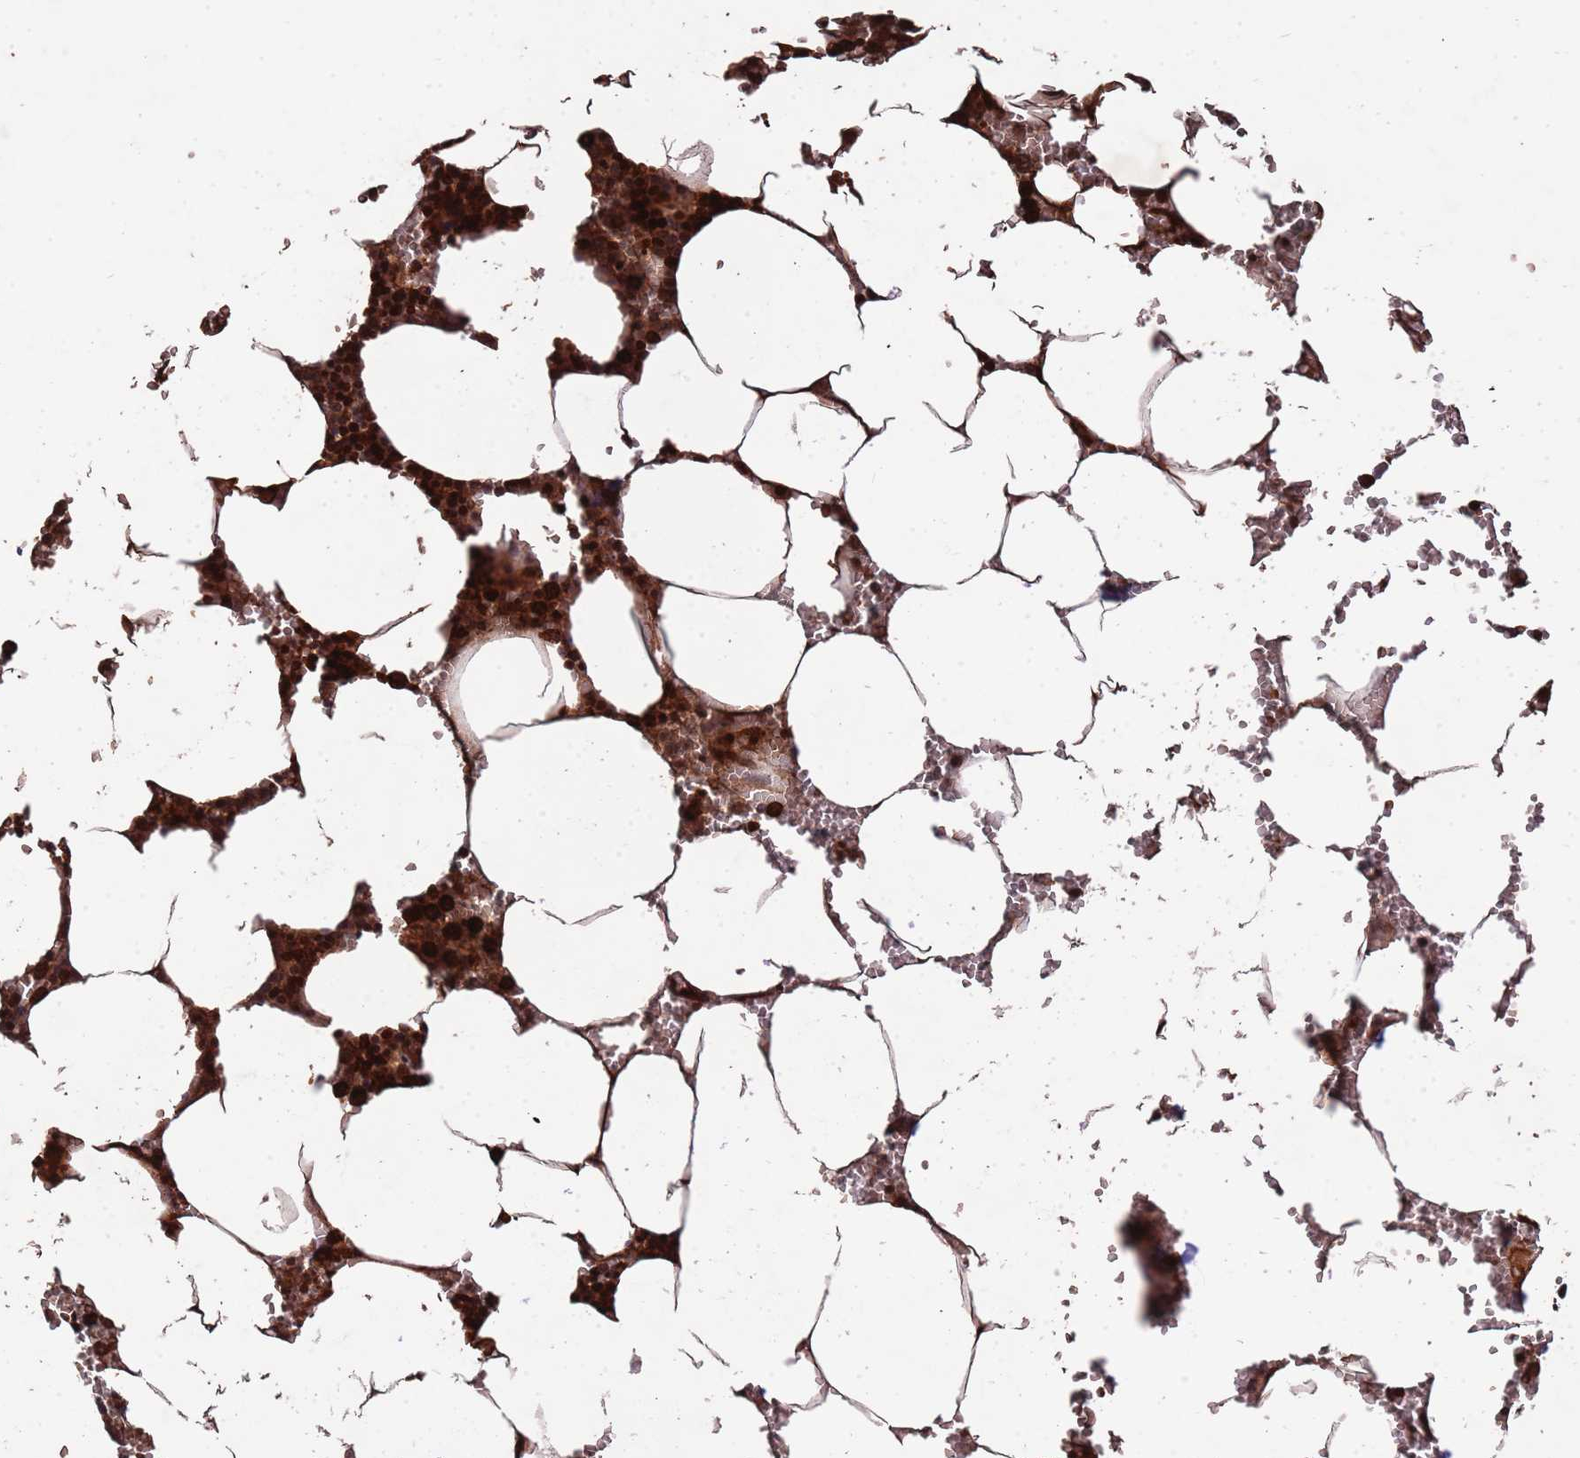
{"staining": {"intensity": "strong", "quantity": ">75%", "location": "cytoplasmic/membranous,nuclear"}, "tissue": "bone marrow", "cell_type": "Hematopoietic cells", "image_type": "normal", "snomed": [{"axis": "morphology", "description": "Normal tissue, NOS"}, {"axis": "topography", "description": "Bone marrow"}], "caption": "Human bone marrow stained with a protein marker displays strong staining in hematopoietic cells.", "gene": "CCDC184", "patient": {"sex": "male", "age": 70}}